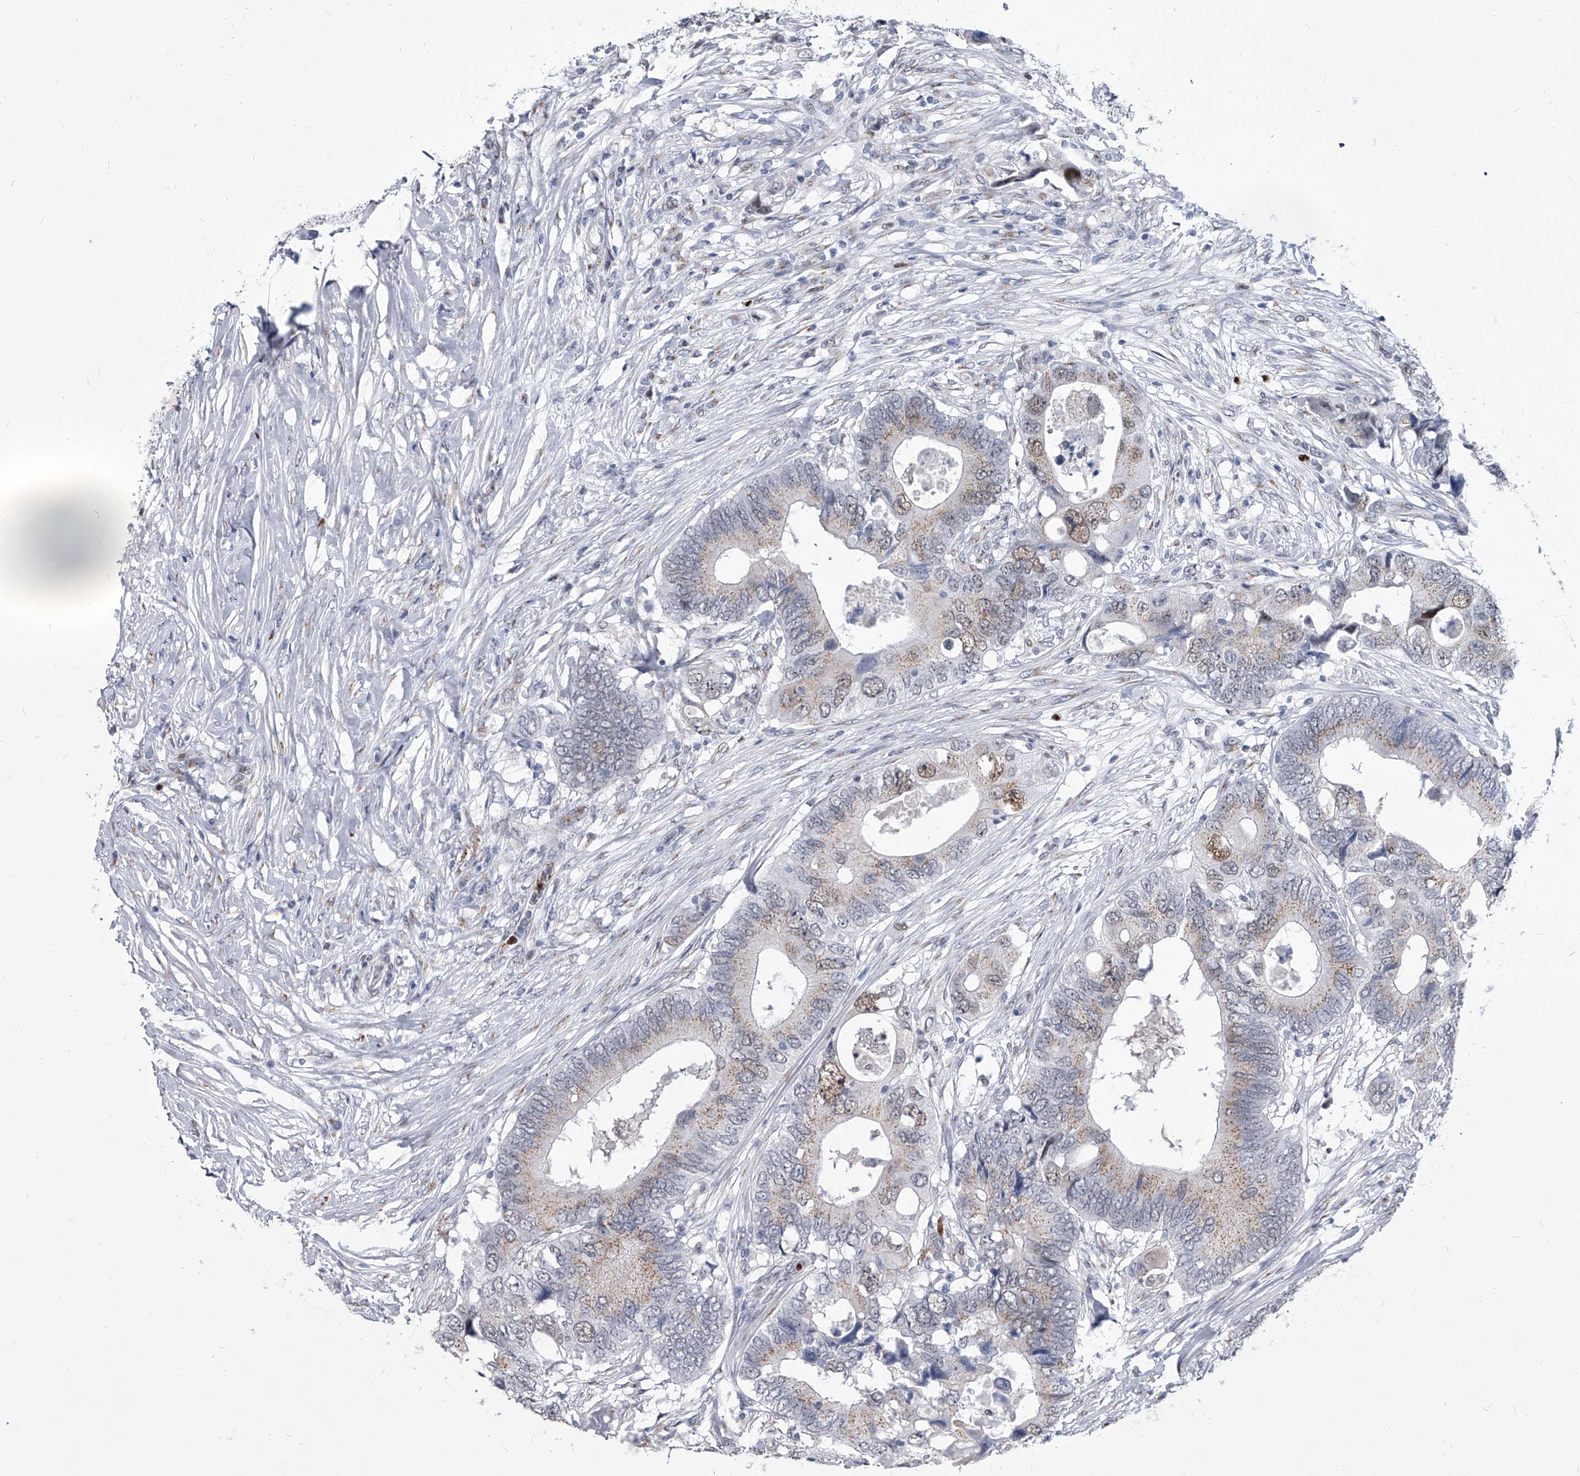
{"staining": {"intensity": "weak", "quantity": "25%-75%", "location": "cytoplasmic/membranous"}, "tissue": "colorectal cancer", "cell_type": "Tumor cells", "image_type": "cancer", "snomed": [{"axis": "morphology", "description": "Adenocarcinoma, NOS"}, {"axis": "topography", "description": "Colon"}], "caption": "Tumor cells display low levels of weak cytoplasmic/membranous staining in approximately 25%-75% of cells in colorectal adenocarcinoma.", "gene": "EVA1C", "patient": {"sex": "male", "age": 71}}